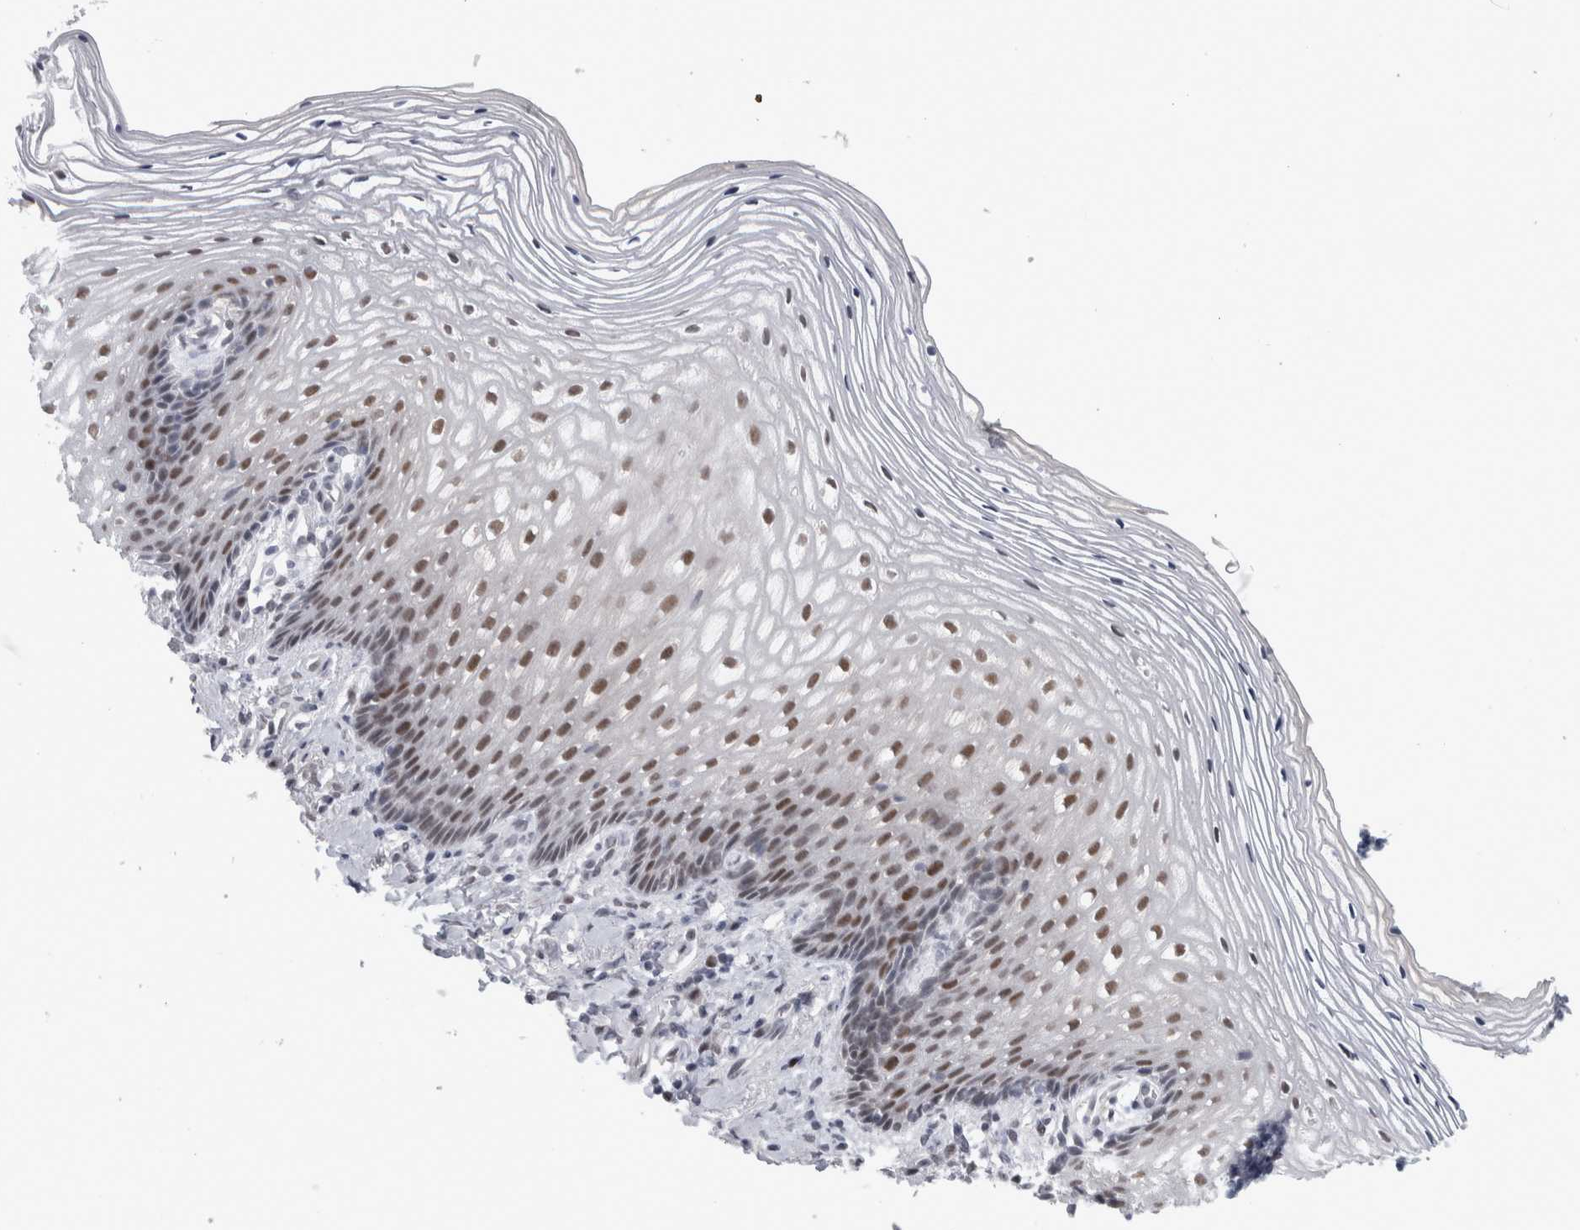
{"staining": {"intensity": "moderate", "quantity": "25%-75%", "location": "nuclear"}, "tissue": "vagina", "cell_type": "Squamous epithelial cells", "image_type": "normal", "snomed": [{"axis": "morphology", "description": "Normal tissue, NOS"}, {"axis": "topography", "description": "Vagina"}], "caption": "Vagina stained with a protein marker demonstrates moderate staining in squamous epithelial cells.", "gene": "HEXIM2", "patient": {"sex": "female", "age": 60}}